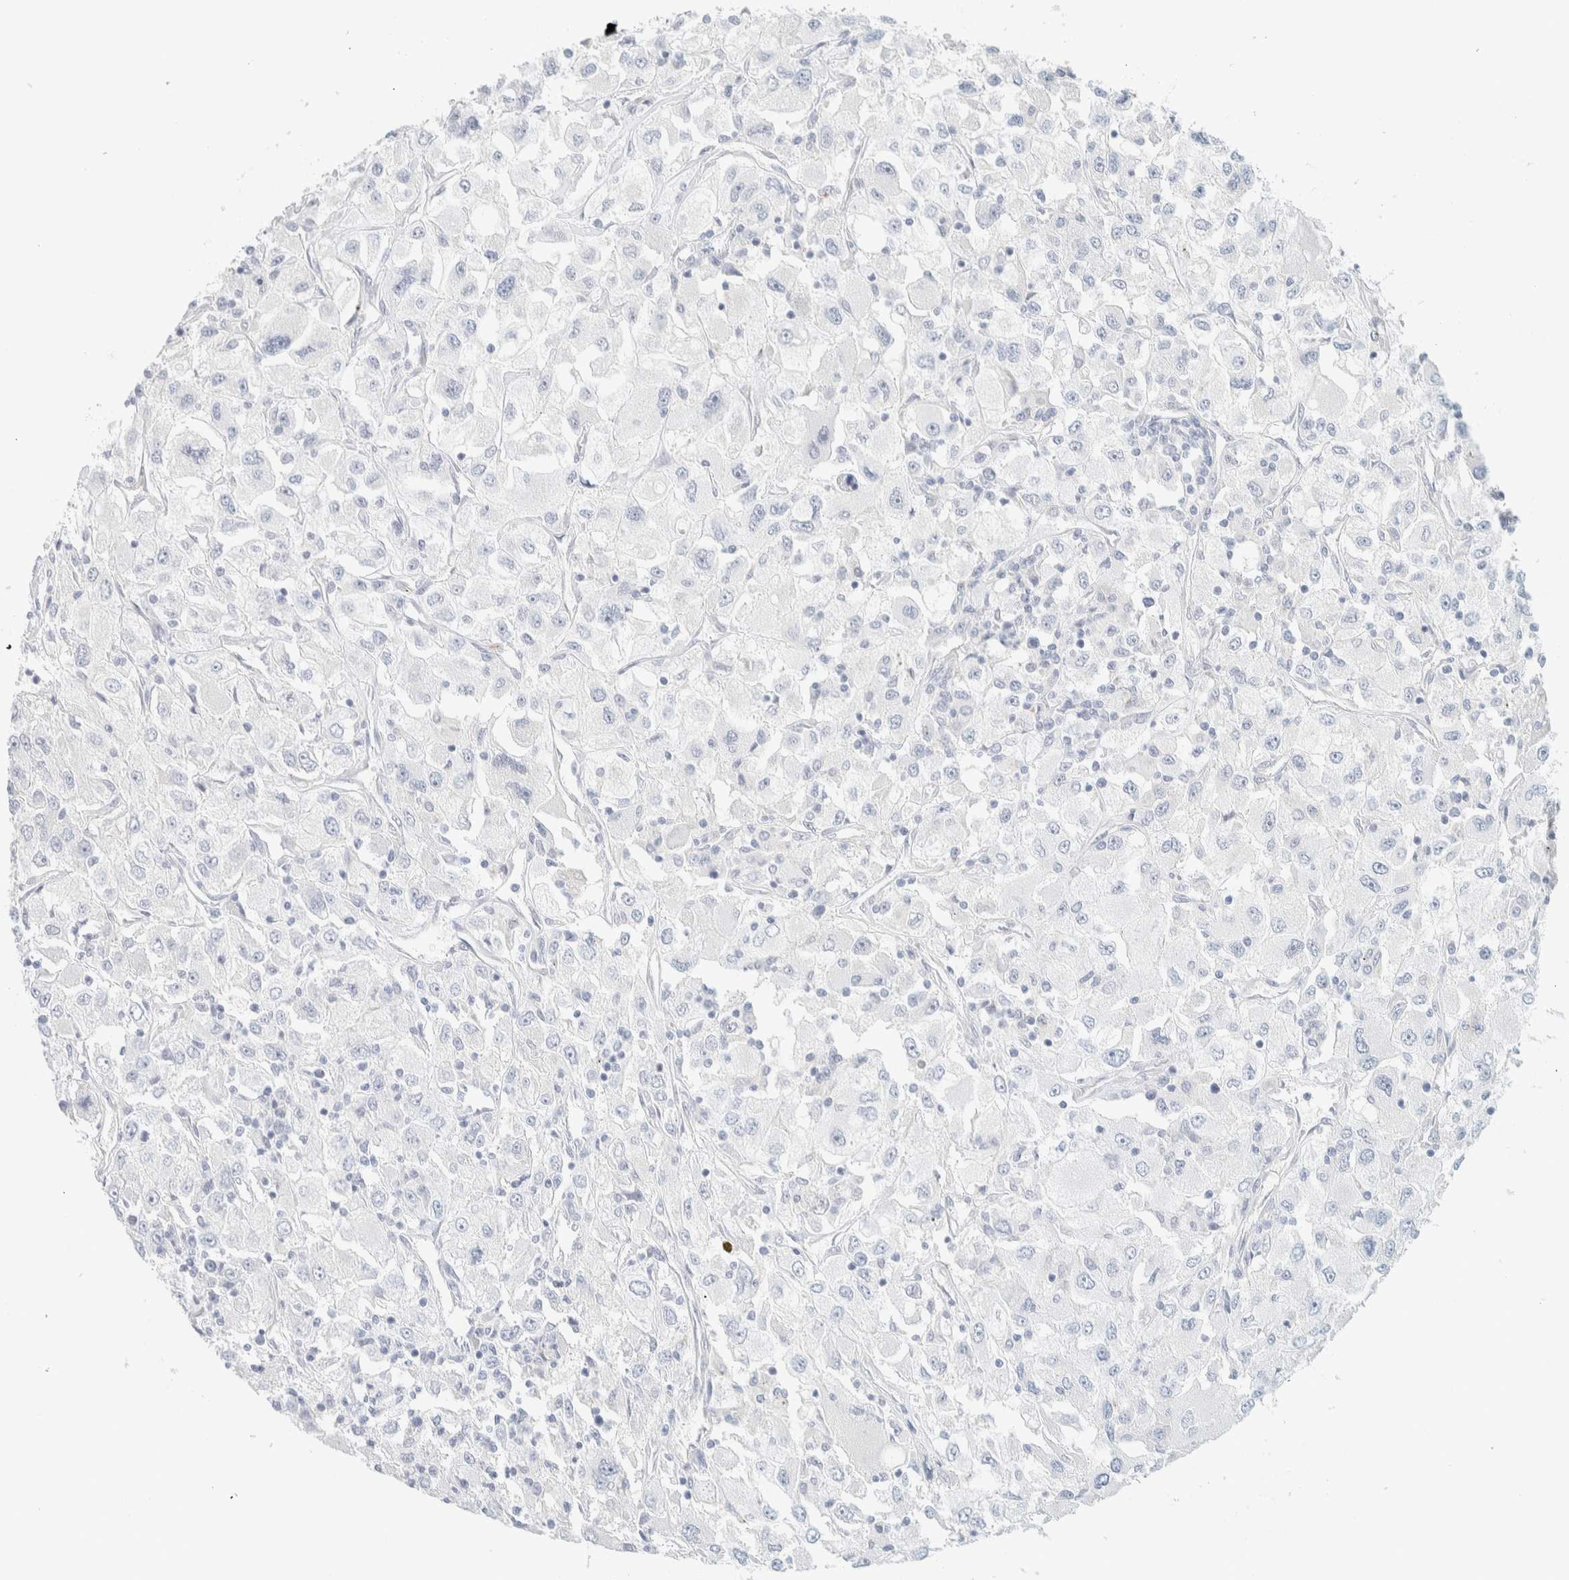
{"staining": {"intensity": "negative", "quantity": "none", "location": "none"}, "tissue": "renal cancer", "cell_type": "Tumor cells", "image_type": "cancer", "snomed": [{"axis": "morphology", "description": "Adenocarcinoma, NOS"}, {"axis": "topography", "description": "Kidney"}], "caption": "An IHC micrograph of renal cancer is shown. There is no staining in tumor cells of renal cancer.", "gene": "SPNS3", "patient": {"sex": "female", "age": 52}}